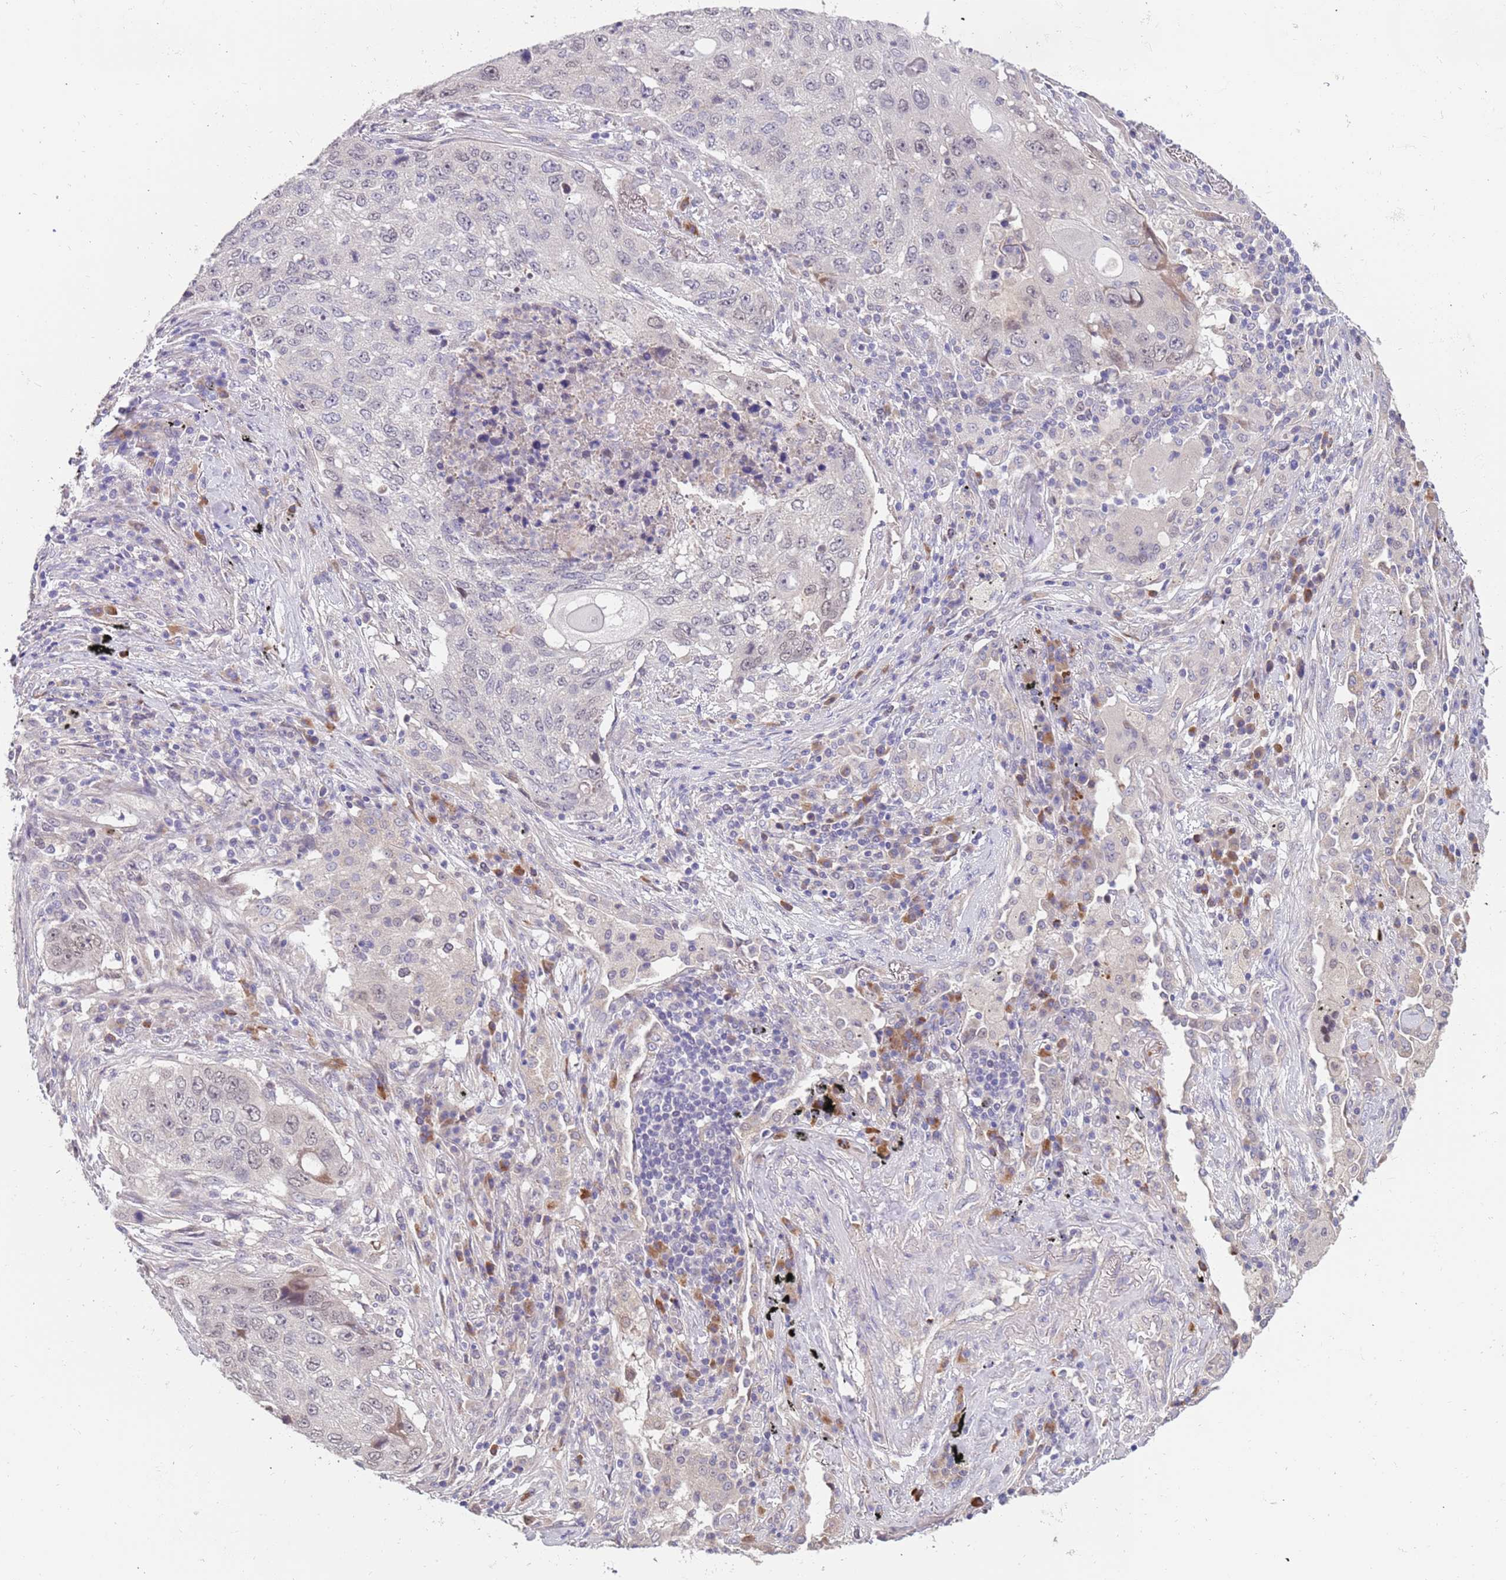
{"staining": {"intensity": "negative", "quantity": "none", "location": "none"}, "tissue": "lung cancer", "cell_type": "Tumor cells", "image_type": "cancer", "snomed": [{"axis": "morphology", "description": "Squamous cell carcinoma, NOS"}, {"axis": "topography", "description": "Lung"}], "caption": "Tumor cells are negative for protein expression in human lung cancer (squamous cell carcinoma). Brightfield microscopy of immunohistochemistry (IHC) stained with DAB (3,3'-diaminobenzidine) (brown) and hematoxylin (blue), captured at high magnification.", "gene": "ZNF746", "patient": {"sex": "female", "age": 63}}